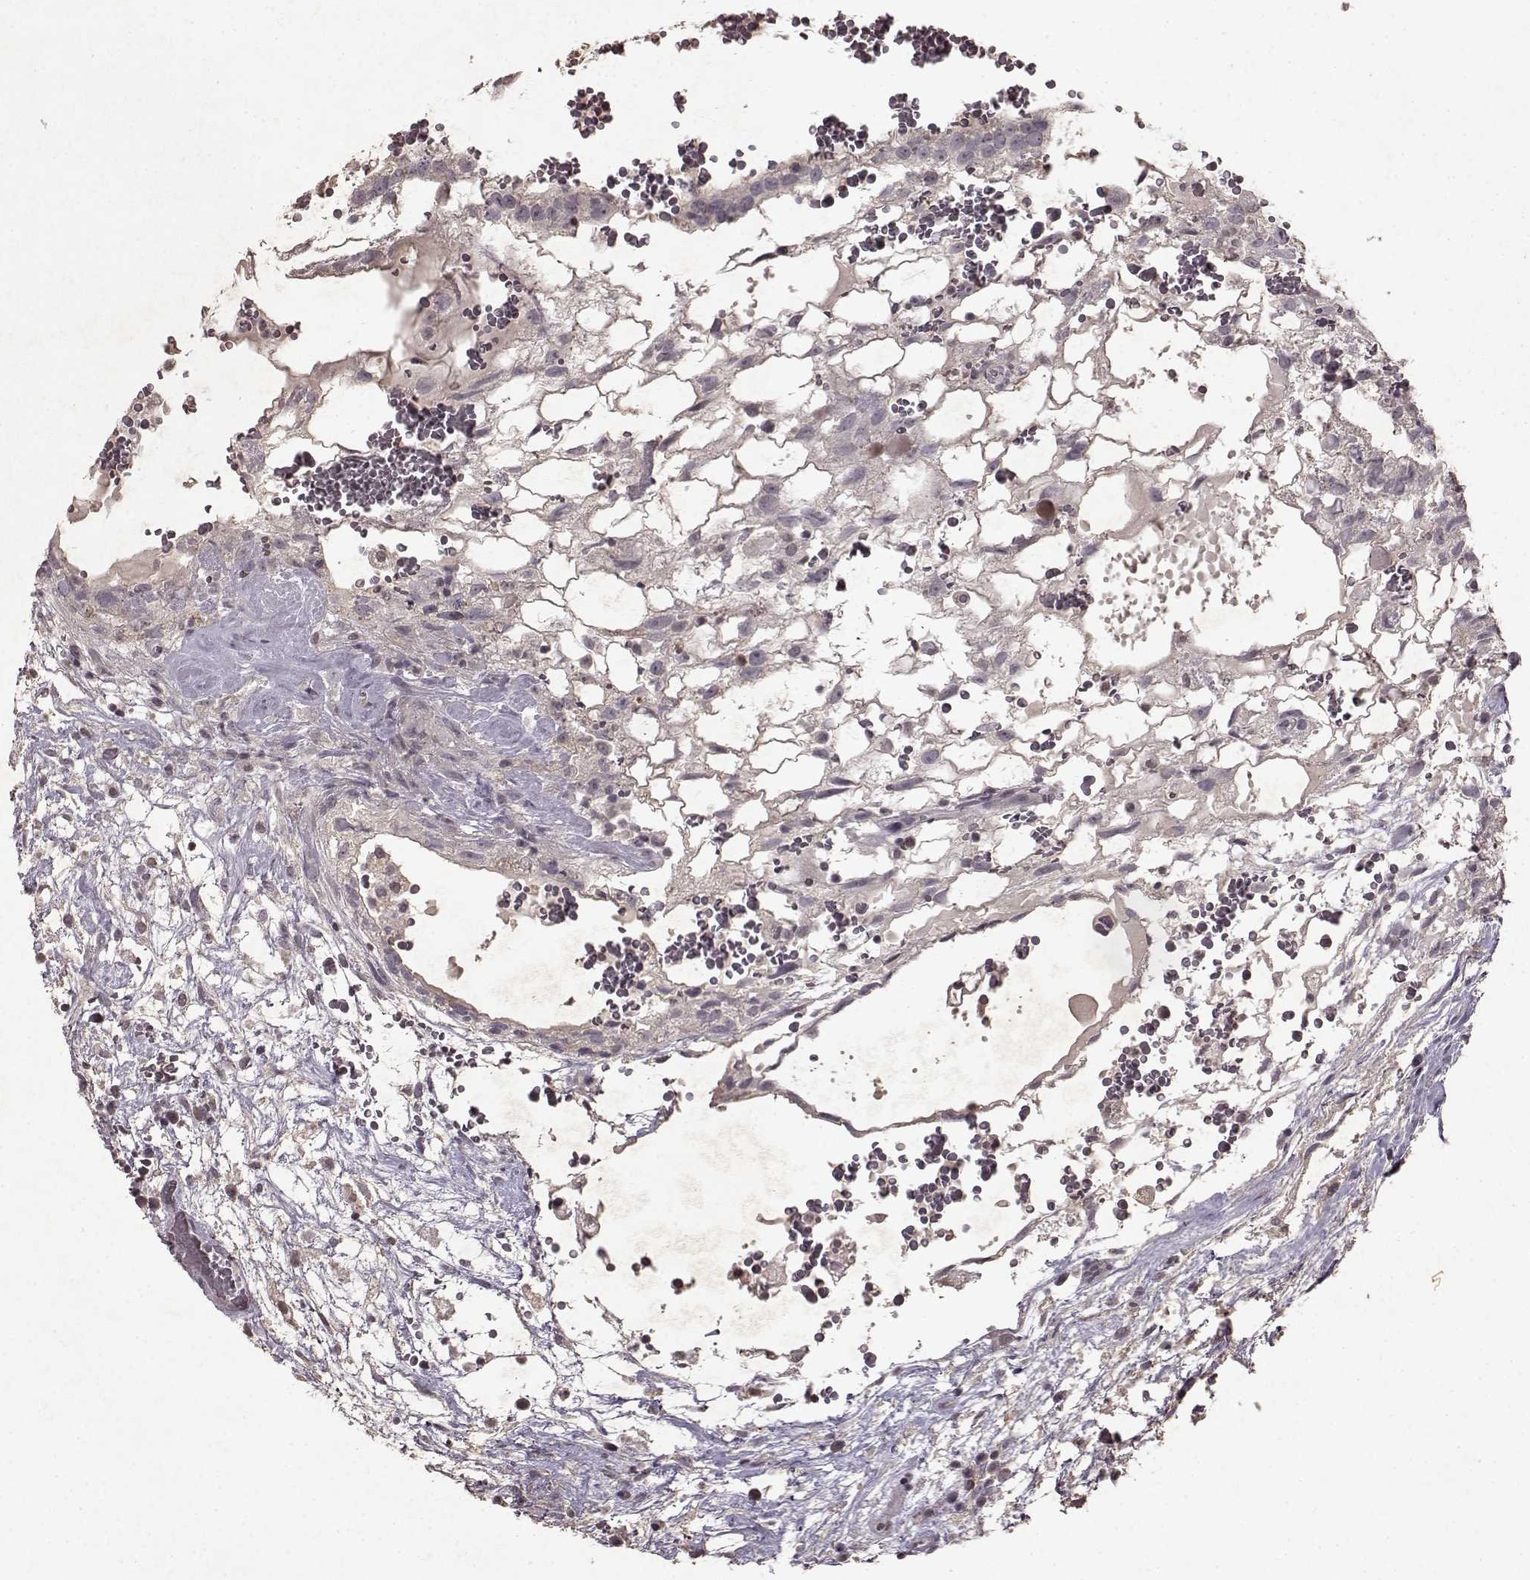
{"staining": {"intensity": "negative", "quantity": "none", "location": "none"}, "tissue": "testis cancer", "cell_type": "Tumor cells", "image_type": "cancer", "snomed": [{"axis": "morphology", "description": "Normal tissue, NOS"}, {"axis": "morphology", "description": "Carcinoma, Embryonal, NOS"}, {"axis": "topography", "description": "Testis"}], "caption": "An image of testis cancer stained for a protein exhibits no brown staining in tumor cells.", "gene": "LHB", "patient": {"sex": "male", "age": 32}}